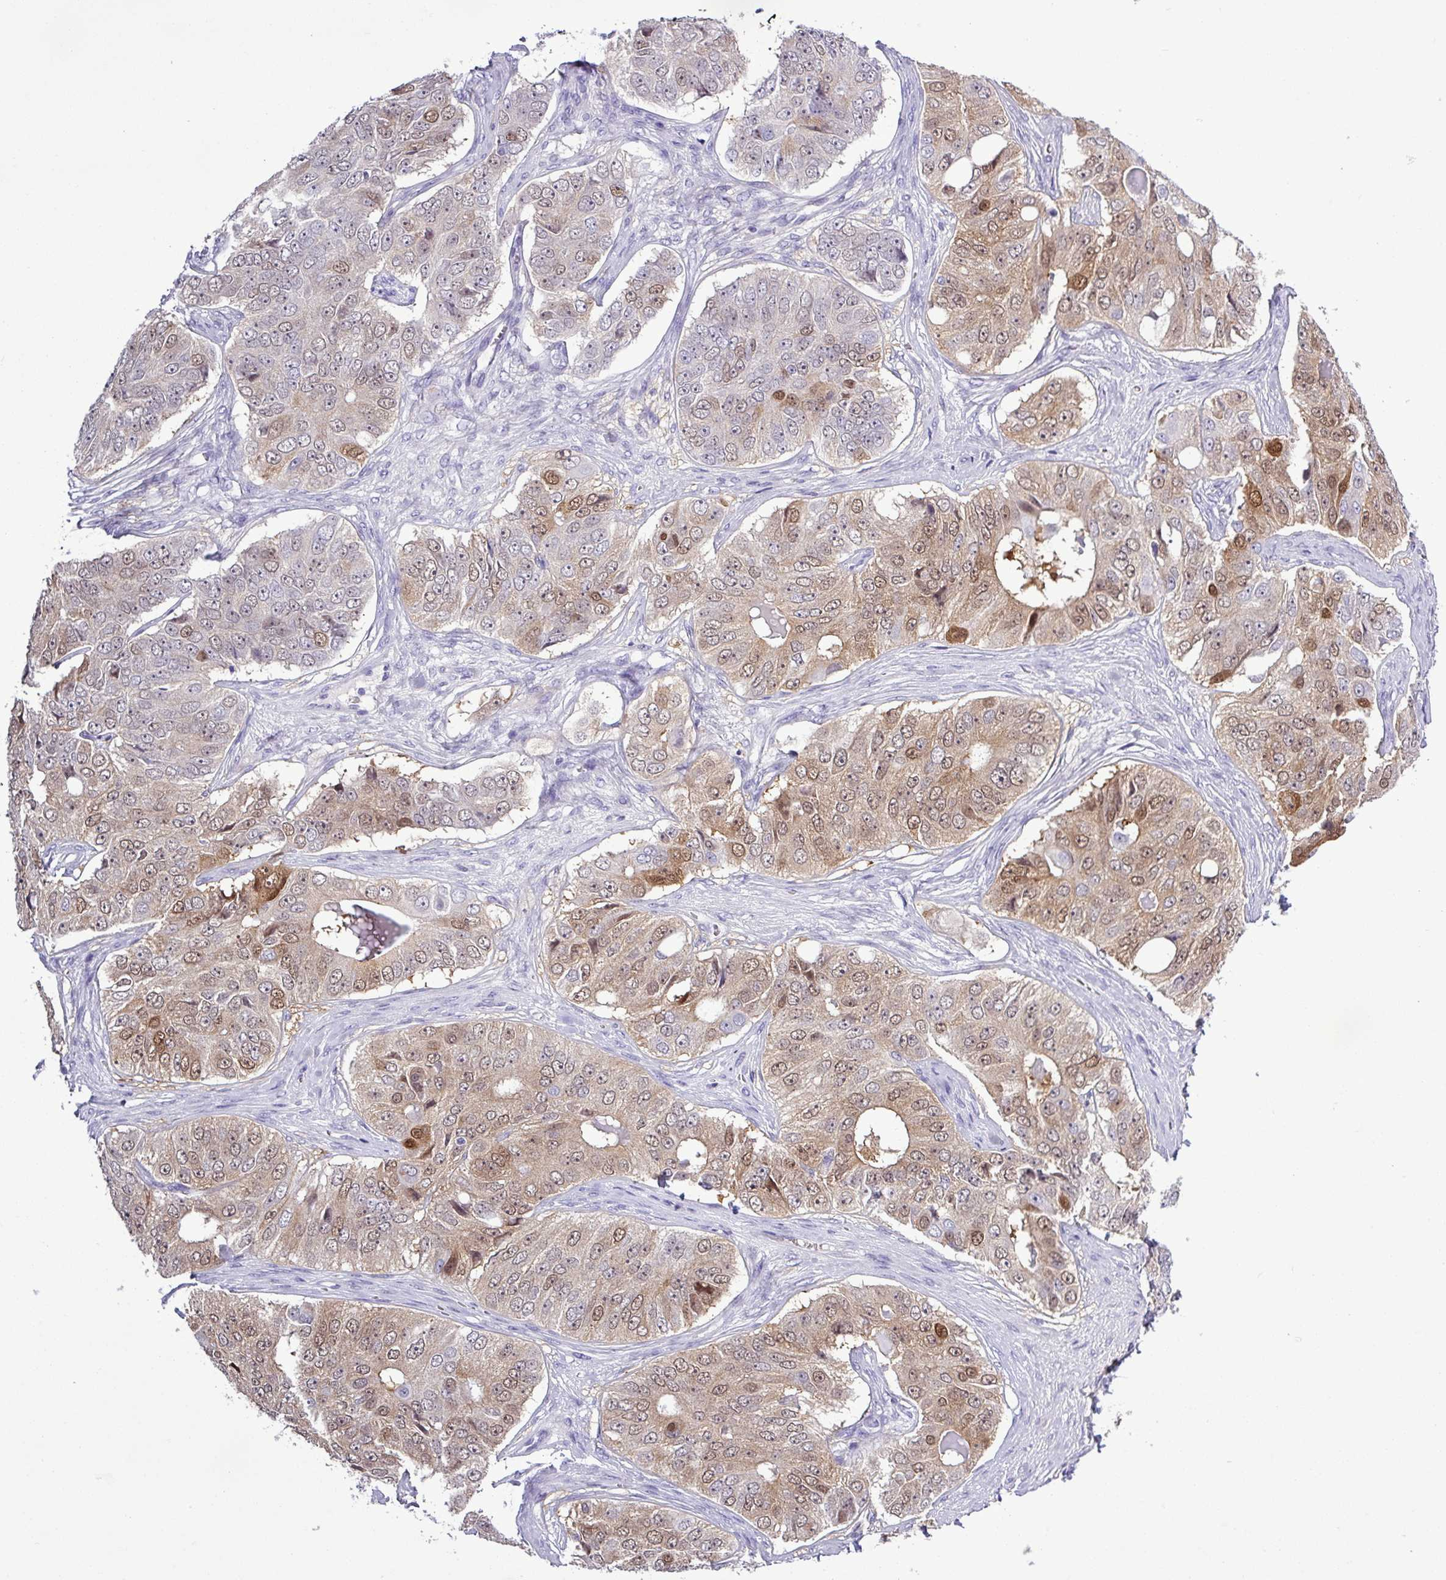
{"staining": {"intensity": "moderate", "quantity": "25%-75%", "location": "cytoplasmic/membranous,nuclear"}, "tissue": "ovarian cancer", "cell_type": "Tumor cells", "image_type": "cancer", "snomed": [{"axis": "morphology", "description": "Carcinoma, endometroid"}, {"axis": "topography", "description": "Ovary"}], "caption": "Immunohistochemistry (DAB) staining of human ovarian cancer (endometroid carcinoma) reveals moderate cytoplasmic/membranous and nuclear protein expression in approximately 25%-75% of tumor cells.", "gene": "ALDH3A1", "patient": {"sex": "female", "age": 51}}